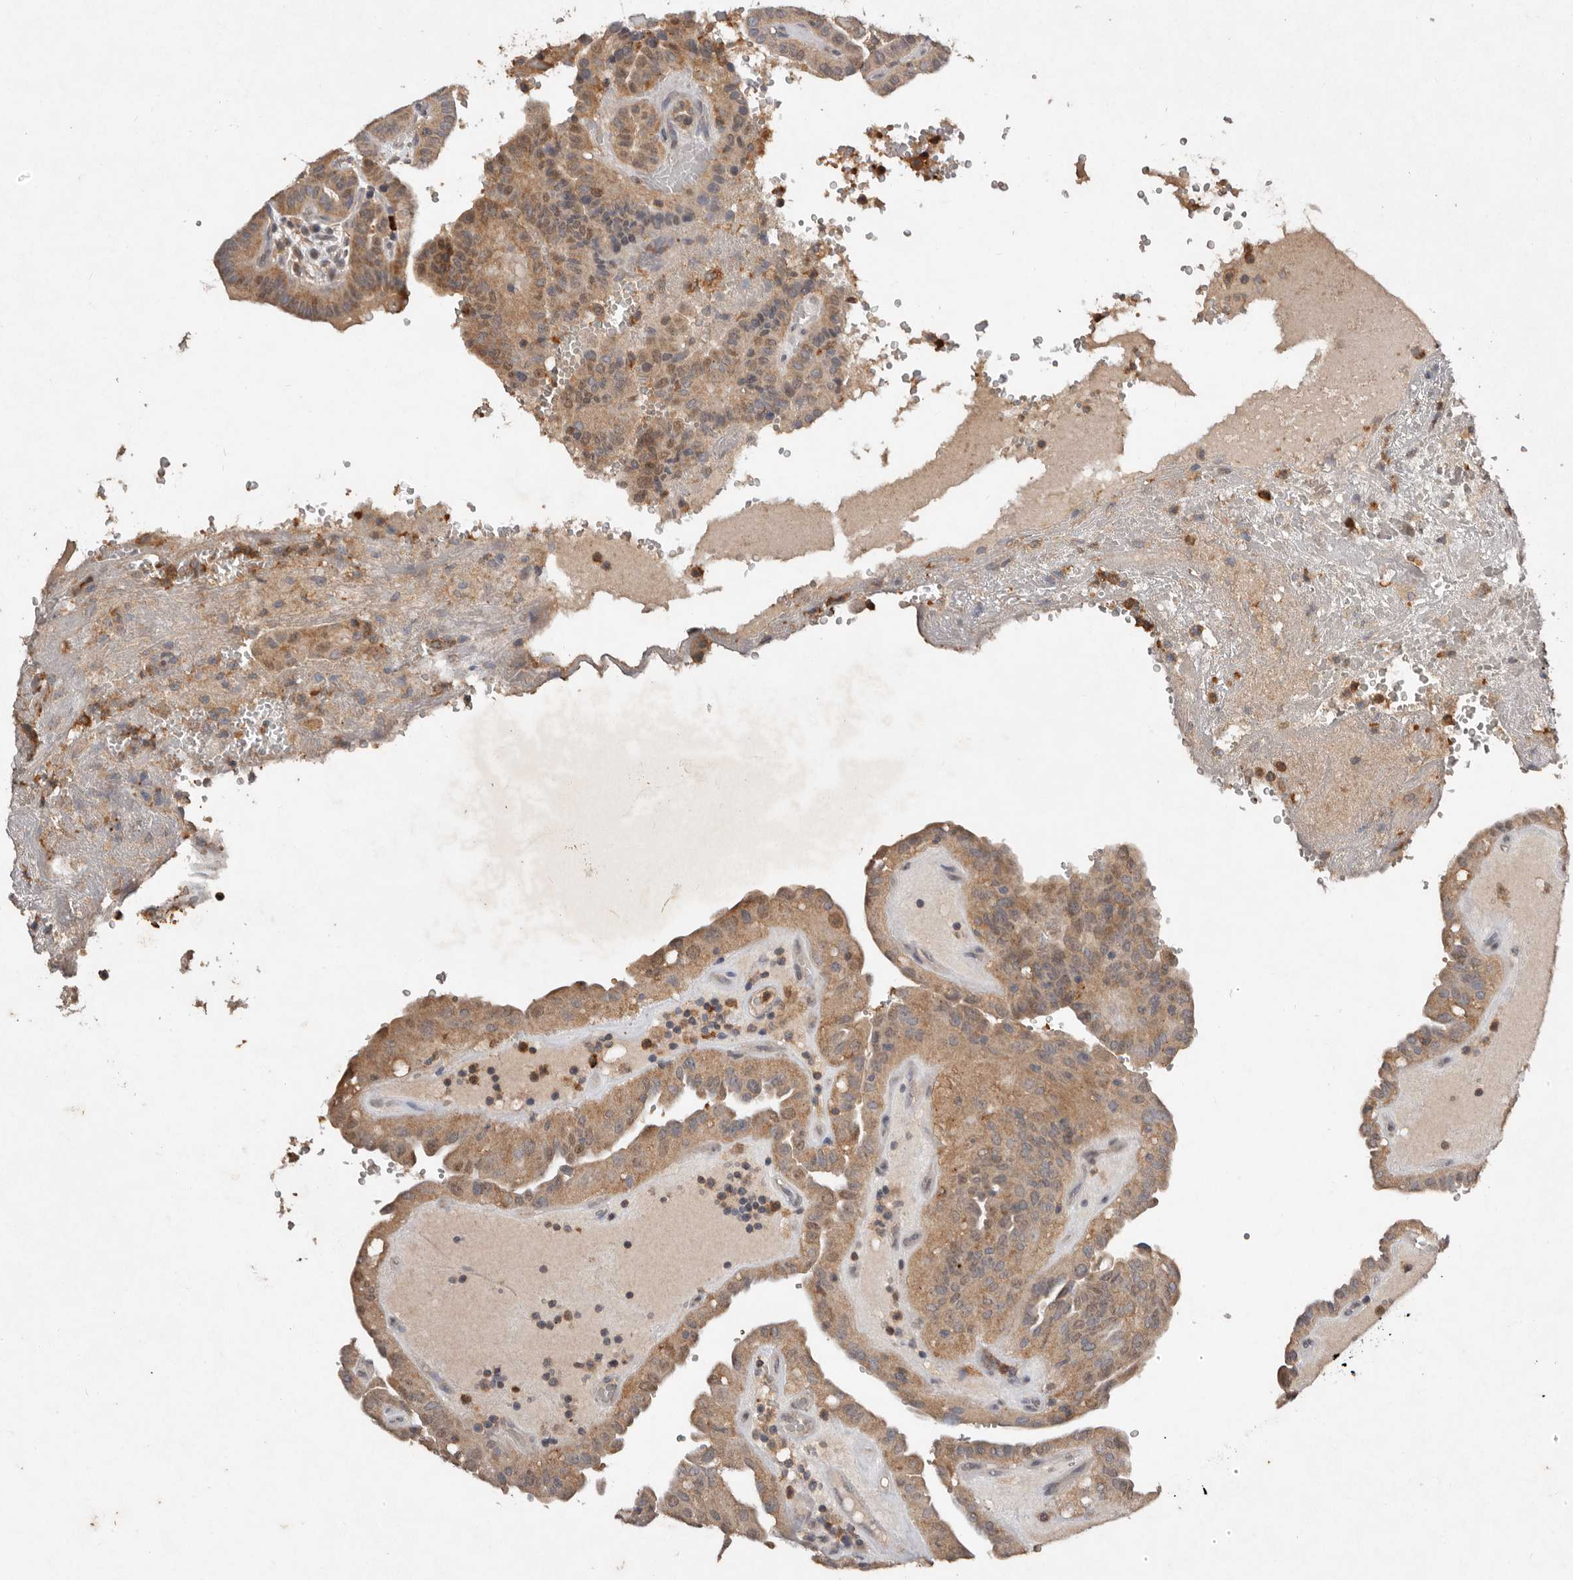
{"staining": {"intensity": "moderate", "quantity": ">75%", "location": "cytoplasmic/membranous"}, "tissue": "thyroid cancer", "cell_type": "Tumor cells", "image_type": "cancer", "snomed": [{"axis": "morphology", "description": "Papillary adenocarcinoma, NOS"}, {"axis": "topography", "description": "Thyroid gland"}], "caption": "Approximately >75% of tumor cells in papillary adenocarcinoma (thyroid) display moderate cytoplasmic/membranous protein staining as visualized by brown immunohistochemical staining.", "gene": "EDEM1", "patient": {"sex": "male", "age": 77}}